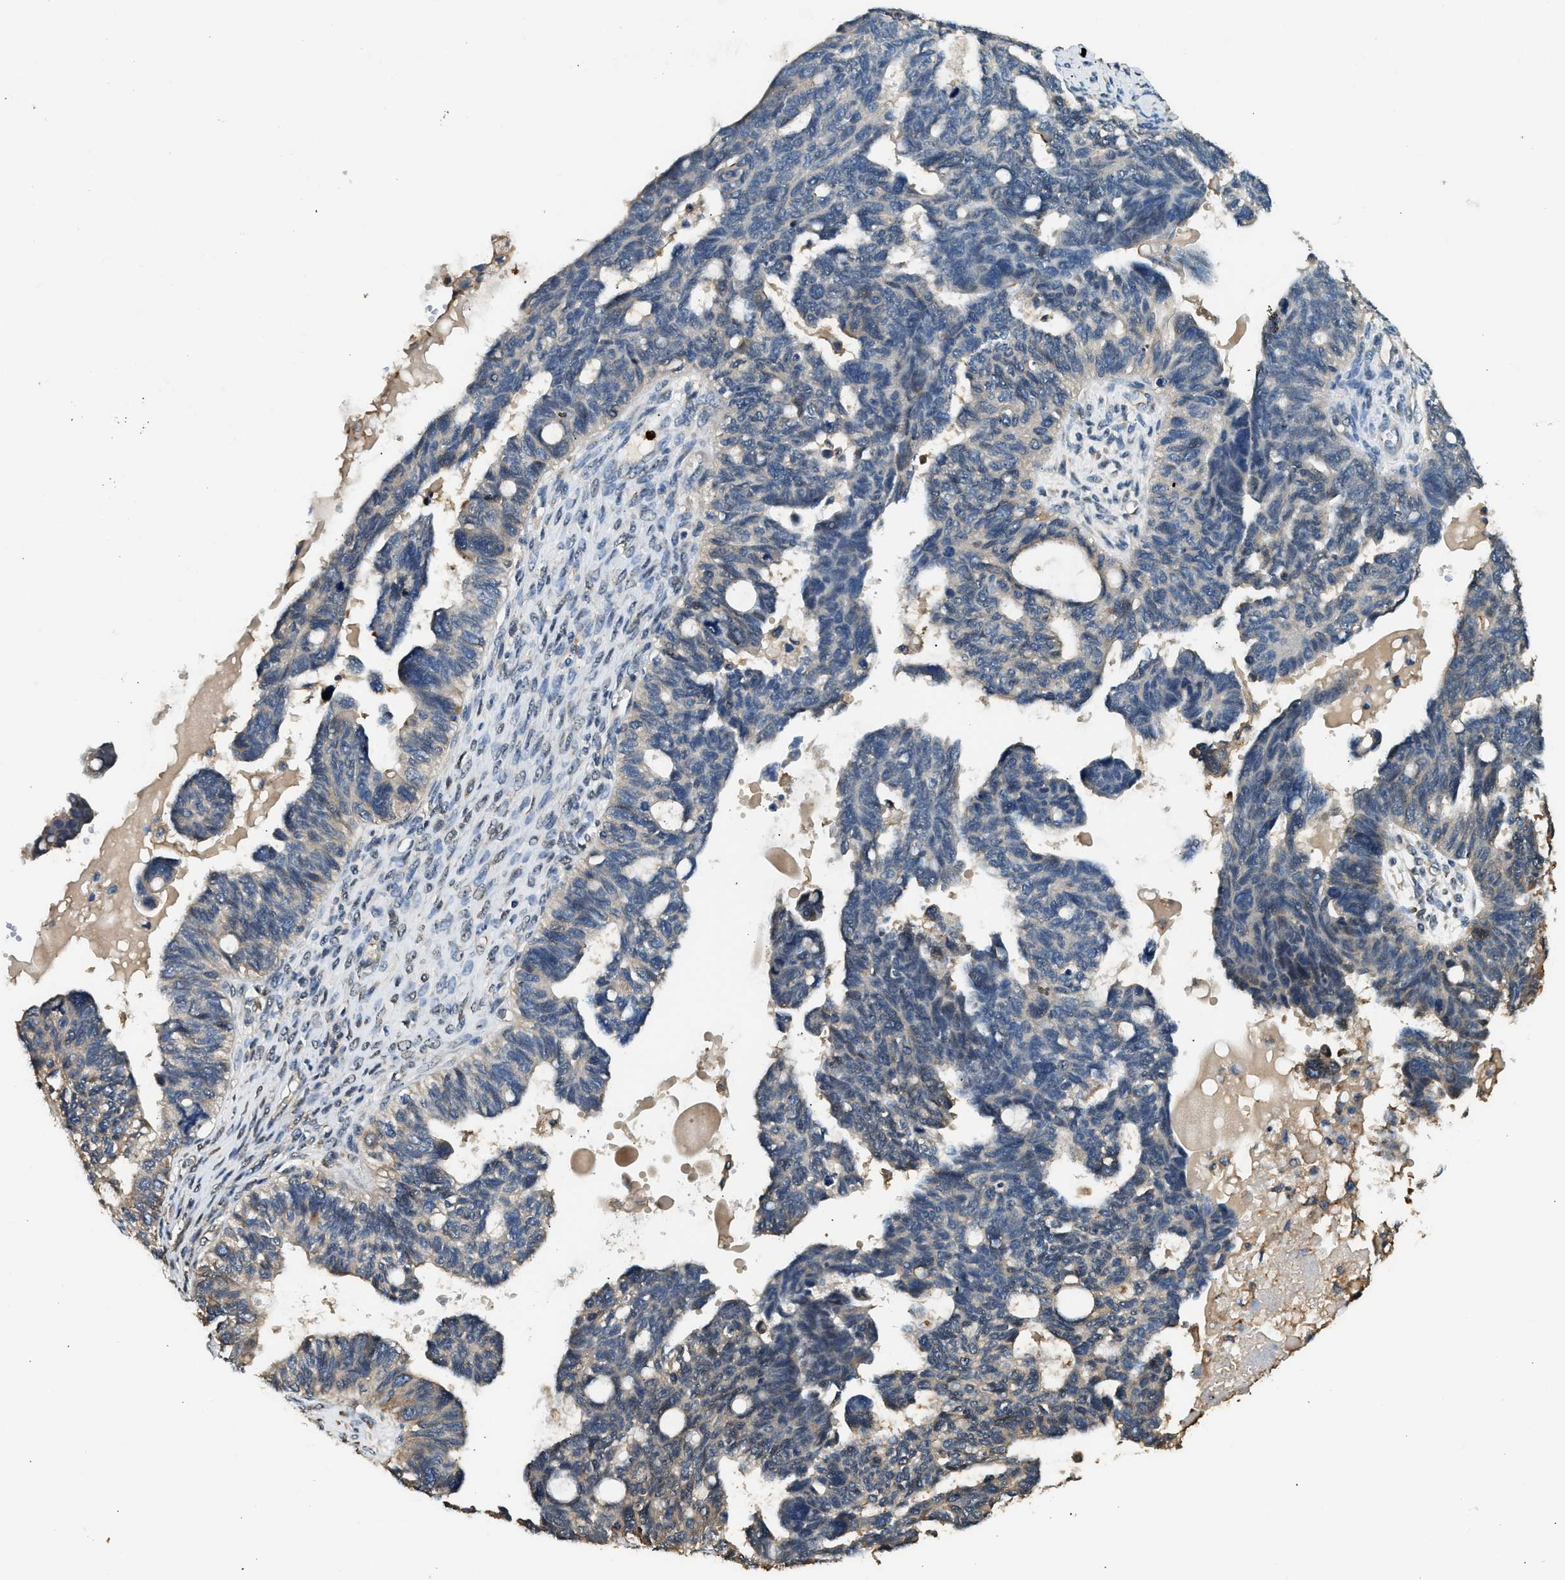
{"staining": {"intensity": "moderate", "quantity": "<25%", "location": "cytoplasmic/membranous"}, "tissue": "ovarian cancer", "cell_type": "Tumor cells", "image_type": "cancer", "snomed": [{"axis": "morphology", "description": "Cystadenocarcinoma, serous, NOS"}, {"axis": "topography", "description": "Ovary"}], "caption": "Protein staining demonstrates moderate cytoplasmic/membranous positivity in approximately <25% of tumor cells in ovarian serous cystadenocarcinoma.", "gene": "ANXA3", "patient": {"sex": "female", "age": 79}}